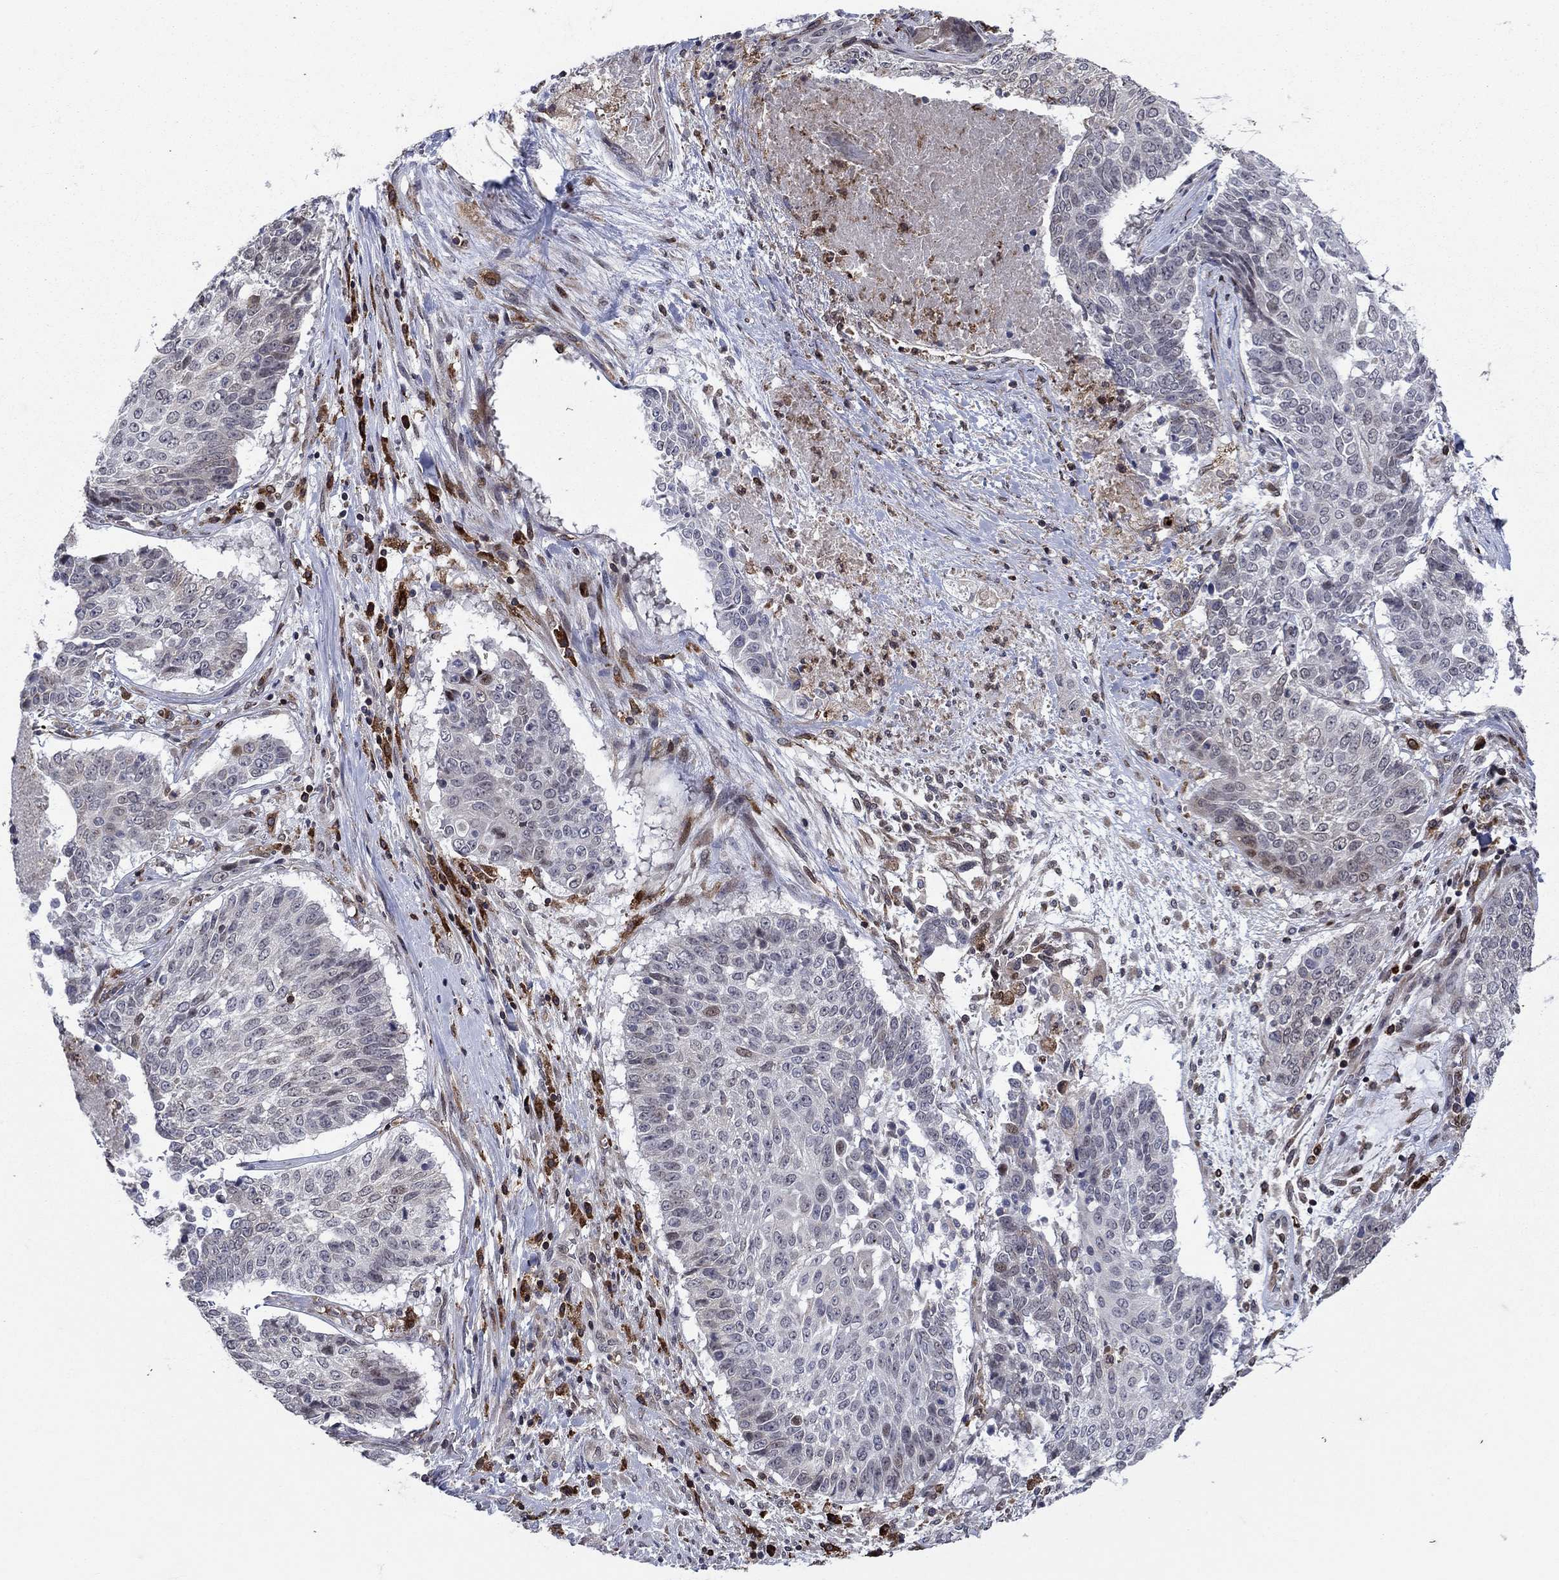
{"staining": {"intensity": "weak", "quantity": "<25%", "location": "cytoplasmic/membranous"}, "tissue": "lung cancer", "cell_type": "Tumor cells", "image_type": "cancer", "snomed": [{"axis": "morphology", "description": "Squamous cell carcinoma, NOS"}, {"axis": "topography", "description": "Lung"}], "caption": "High power microscopy histopathology image of an IHC photomicrograph of lung cancer (squamous cell carcinoma), revealing no significant positivity in tumor cells. Nuclei are stained in blue.", "gene": "DHRS7", "patient": {"sex": "male", "age": 64}}